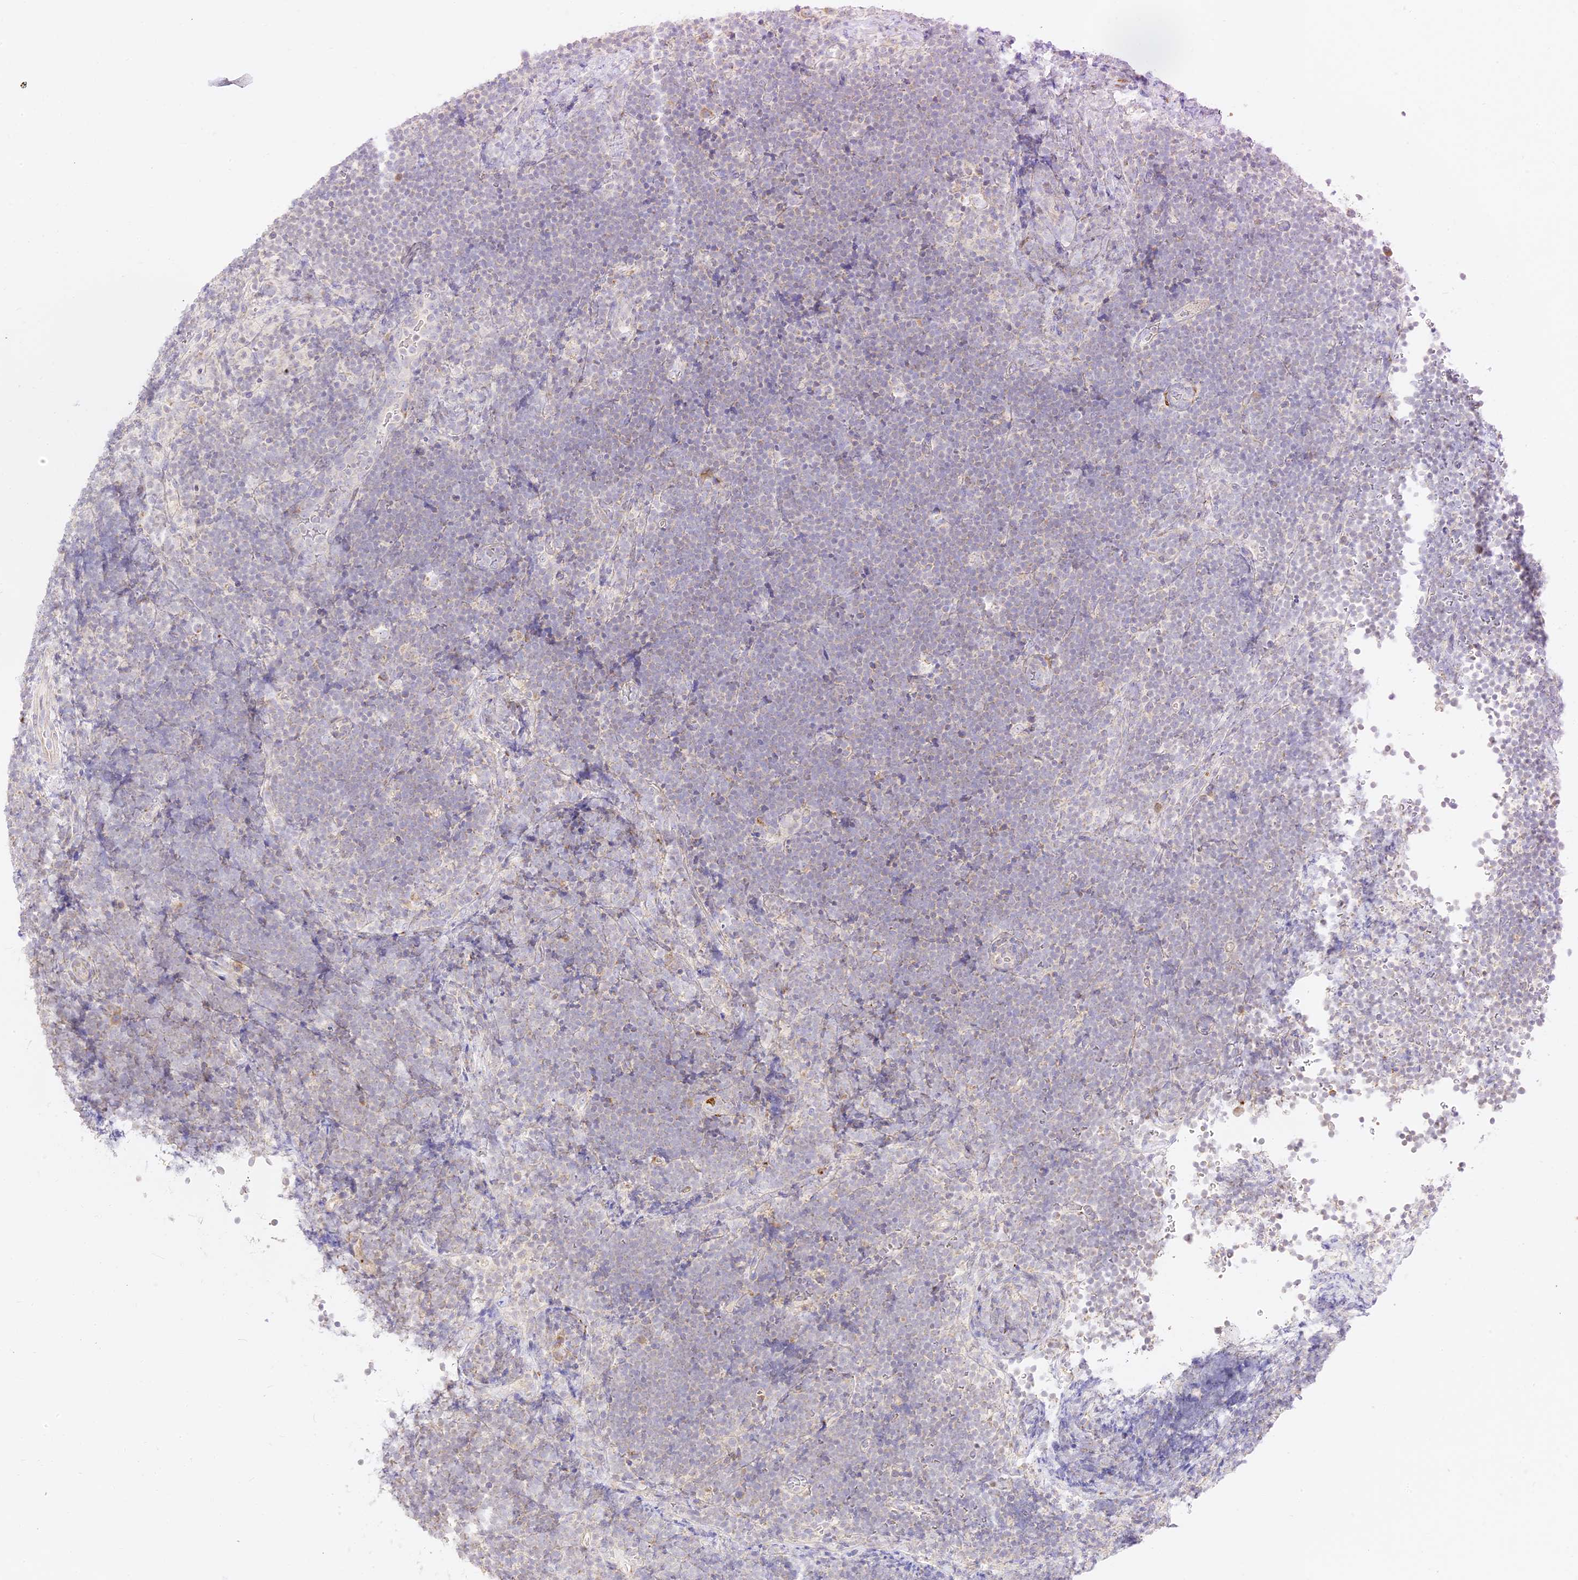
{"staining": {"intensity": "negative", "quantity": "none", "location": "none"}, "tissue": "lymphoma", "cell_type": "Tumor cells", "image_type": "cancer", "snomed": [{"axis": "morphology", "description": "Malignant lymphoma, non-Hodgkin's type, High grade"}, {"axis": "topography", "description": "Lymph node"}], "caption": "Malignant lymphoma, non-Hodgkin's type (high-grade) stained for a protein using immunohistochemistry (IHC) shows no expression tumor cells.", "gene": "LRRC15", "patient": {"sex": "male", "age": 13}}